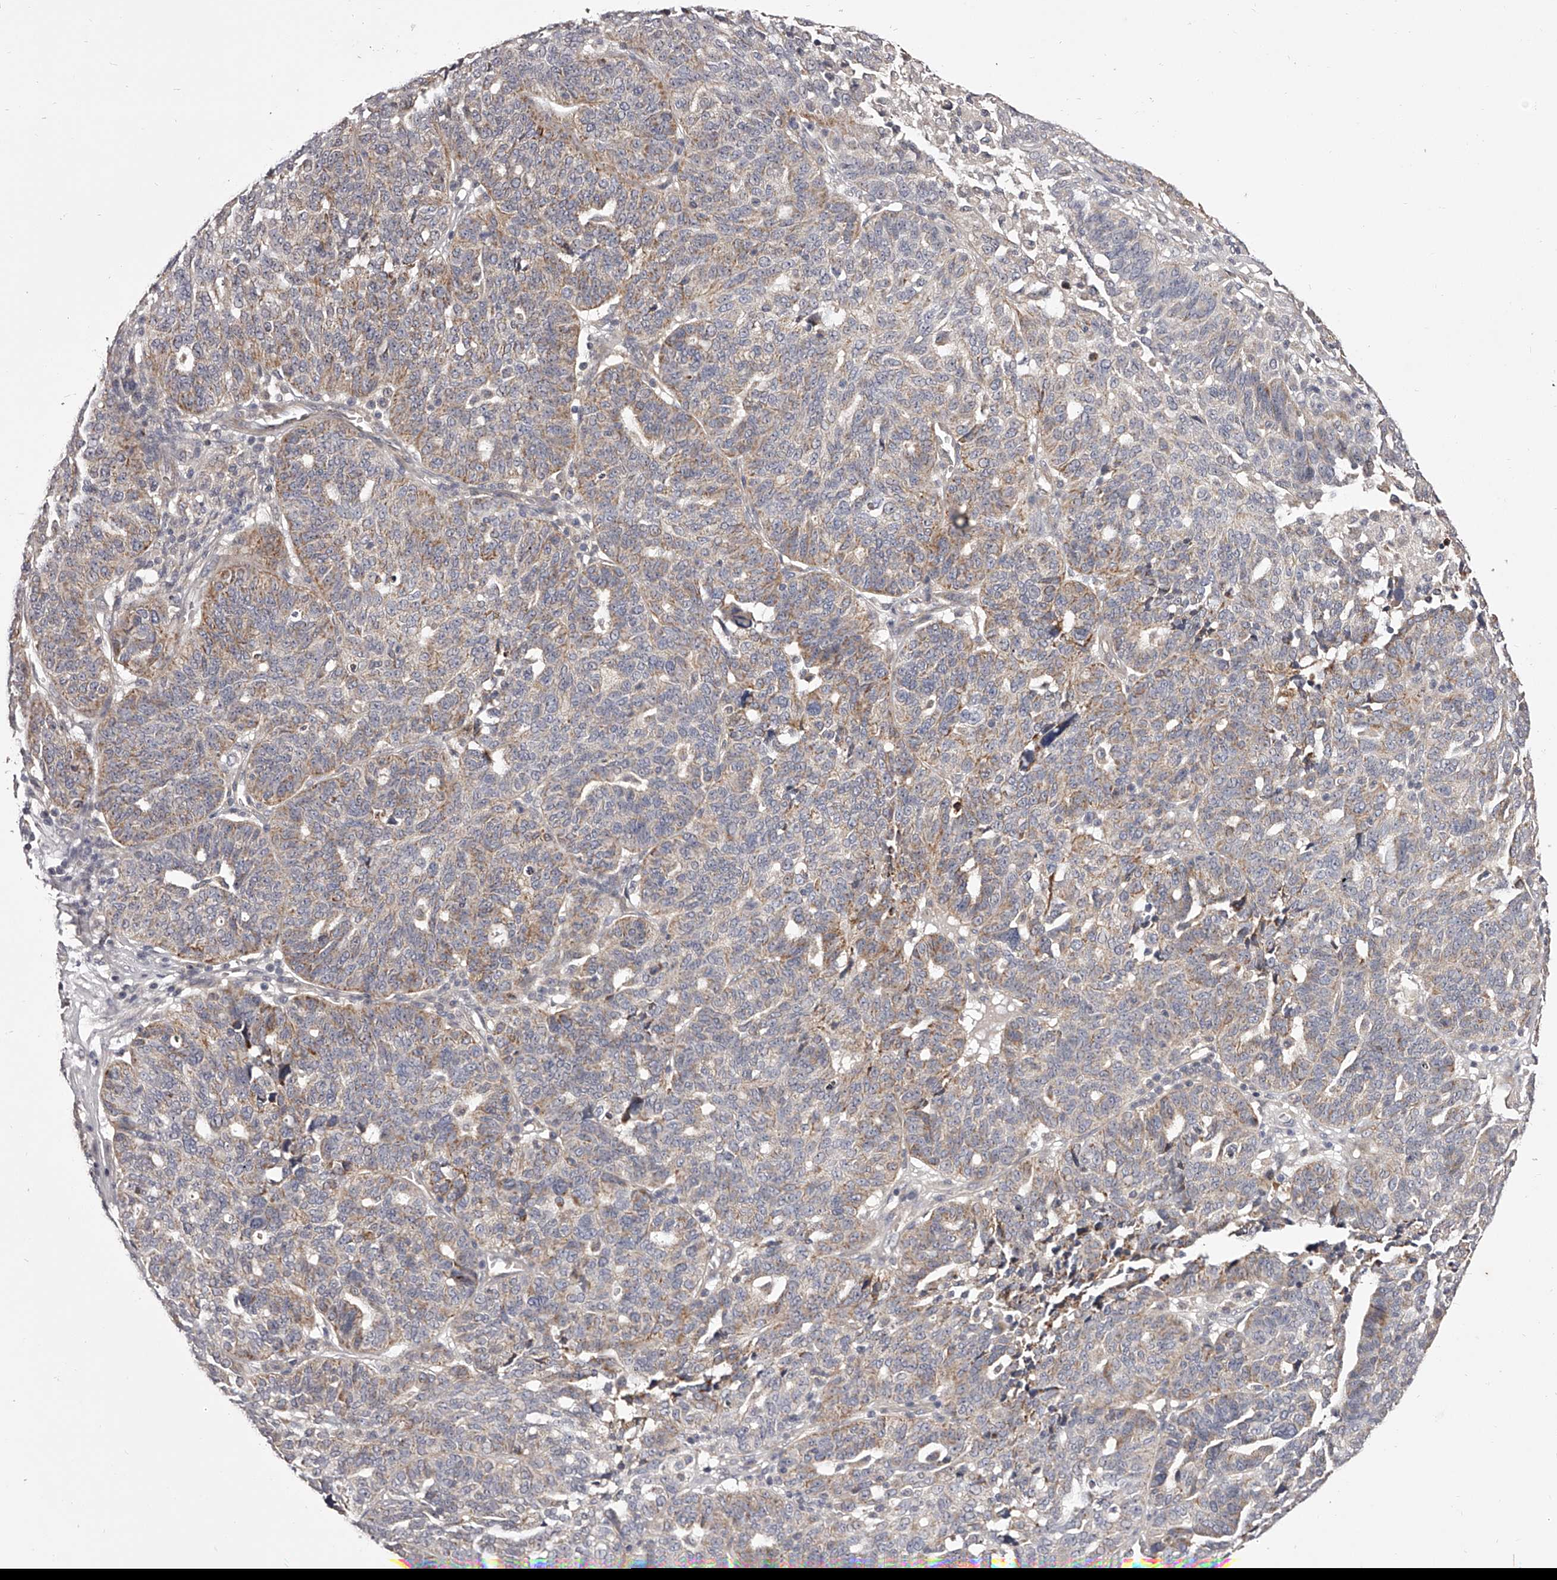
{"staining": {"intensity": "weak", "quantity": ">75%", "location": "cytoplasmic/membranous"}, "tissue": "ovarian cancer", "cell_type": "Tumor cells", "image_type": "cancer", "snomed": [{"axis": "morphology", "description": "Cystadenocarcinoma, serous, NOS"}, {"axis": "topography", "description": "Ovary"}], "caption": "Protein staining of ovarian serous cystadenocarcinoma tissue displays weak cytoplasmic/membranous expression in about >75% of tumor cells.", "gene": "ODF2L", "patient": {"sex": "female", "age": 59}}